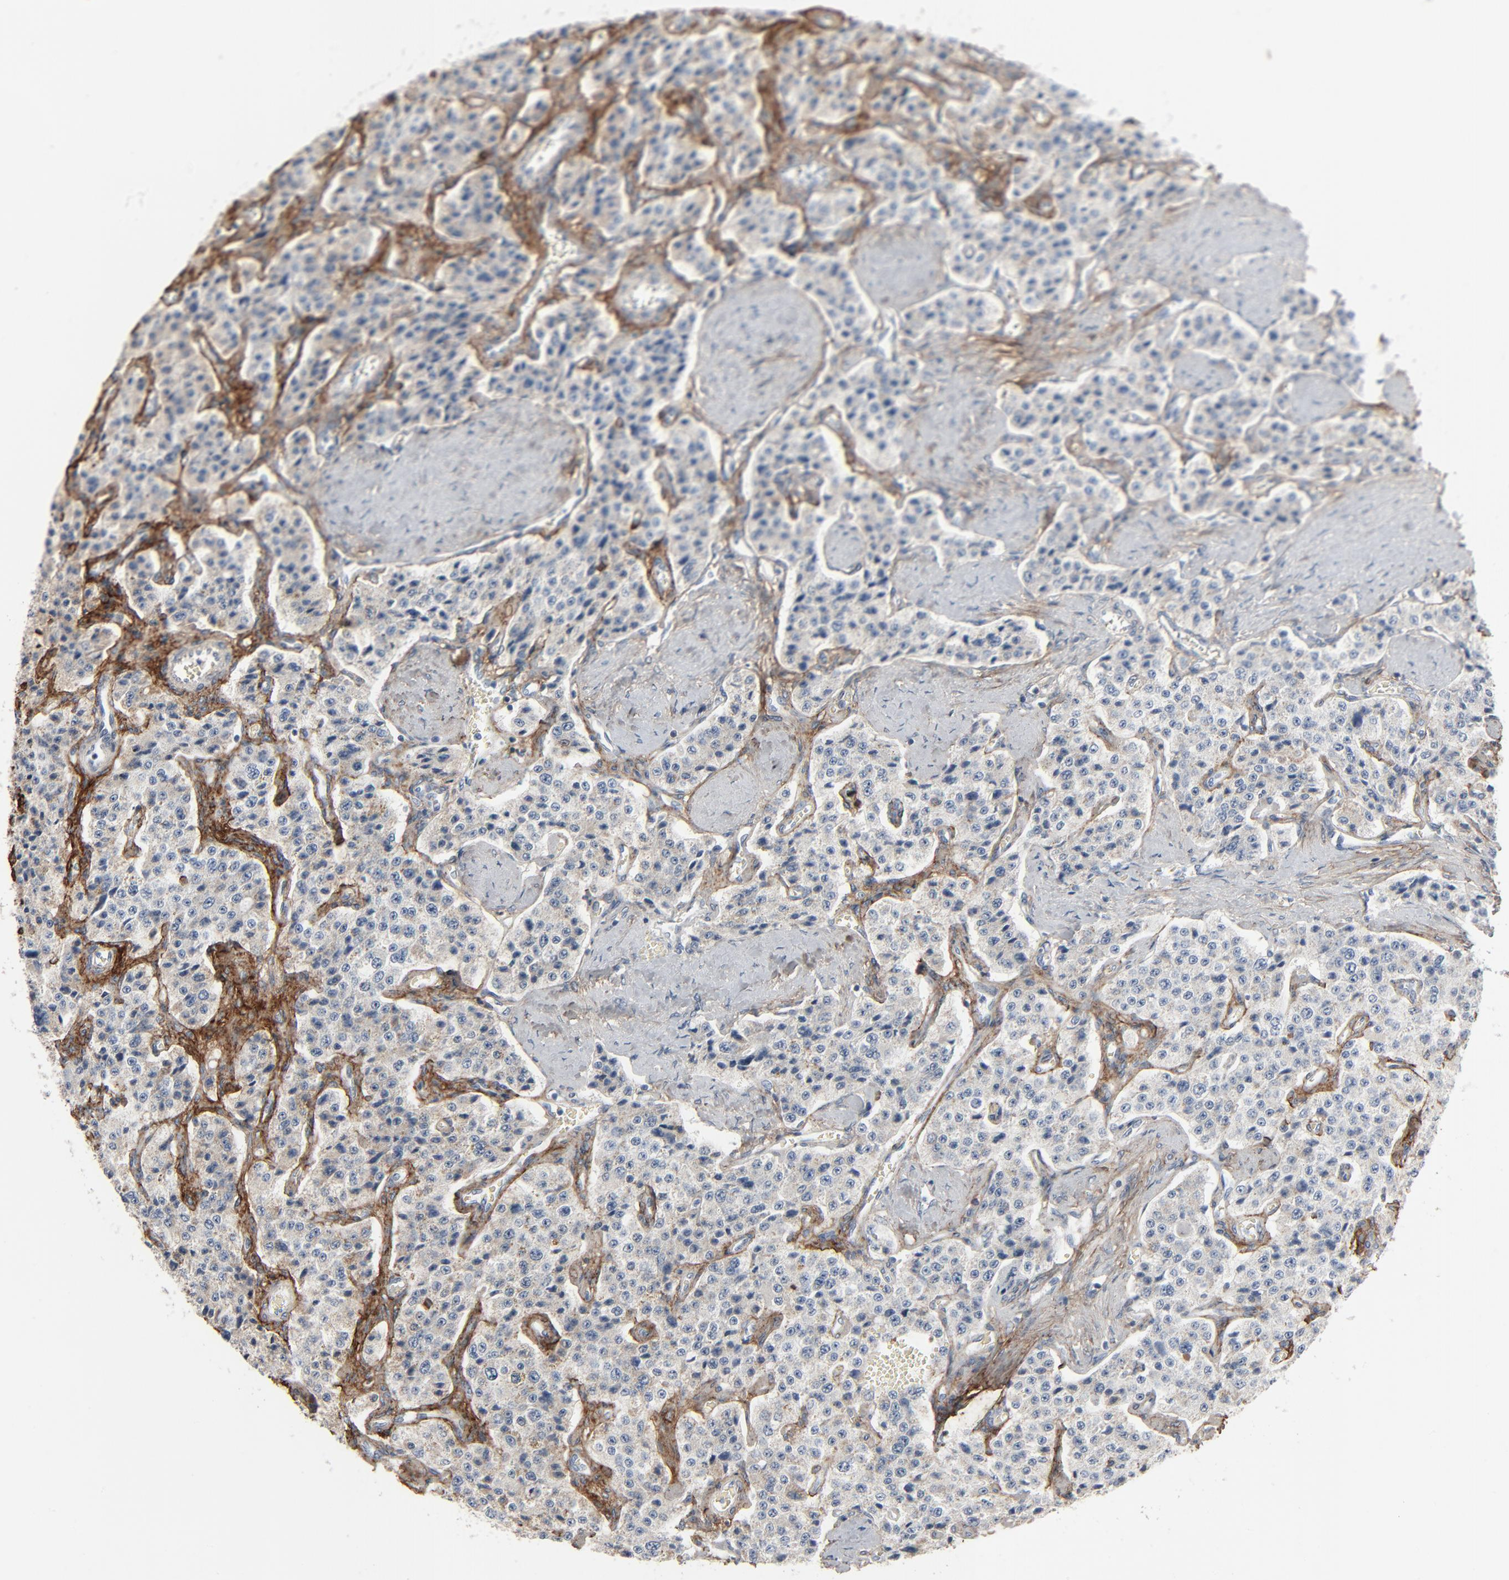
{"staining": {"intensity": "weak", "quantity": "25%-75%", "location": "cytoplasmic/membranous"}, "tissue": "carcinoid", "cell_type": "Tumor cells", "image_type": "cancer", "snomed": [{"axis": "morphology", "description": "Carcinoid, malignant, NOS"}, {"axis": "topography", "description": "Small intestine"}], "caption": "This is a micrograph of immunohistochemistry staining of malignant carcinoid, which shows weak expression in the cytoplasmic/membranous of tumor cells.", "gene": "BGN", "patient": {"sex": "male", "age": 52}}